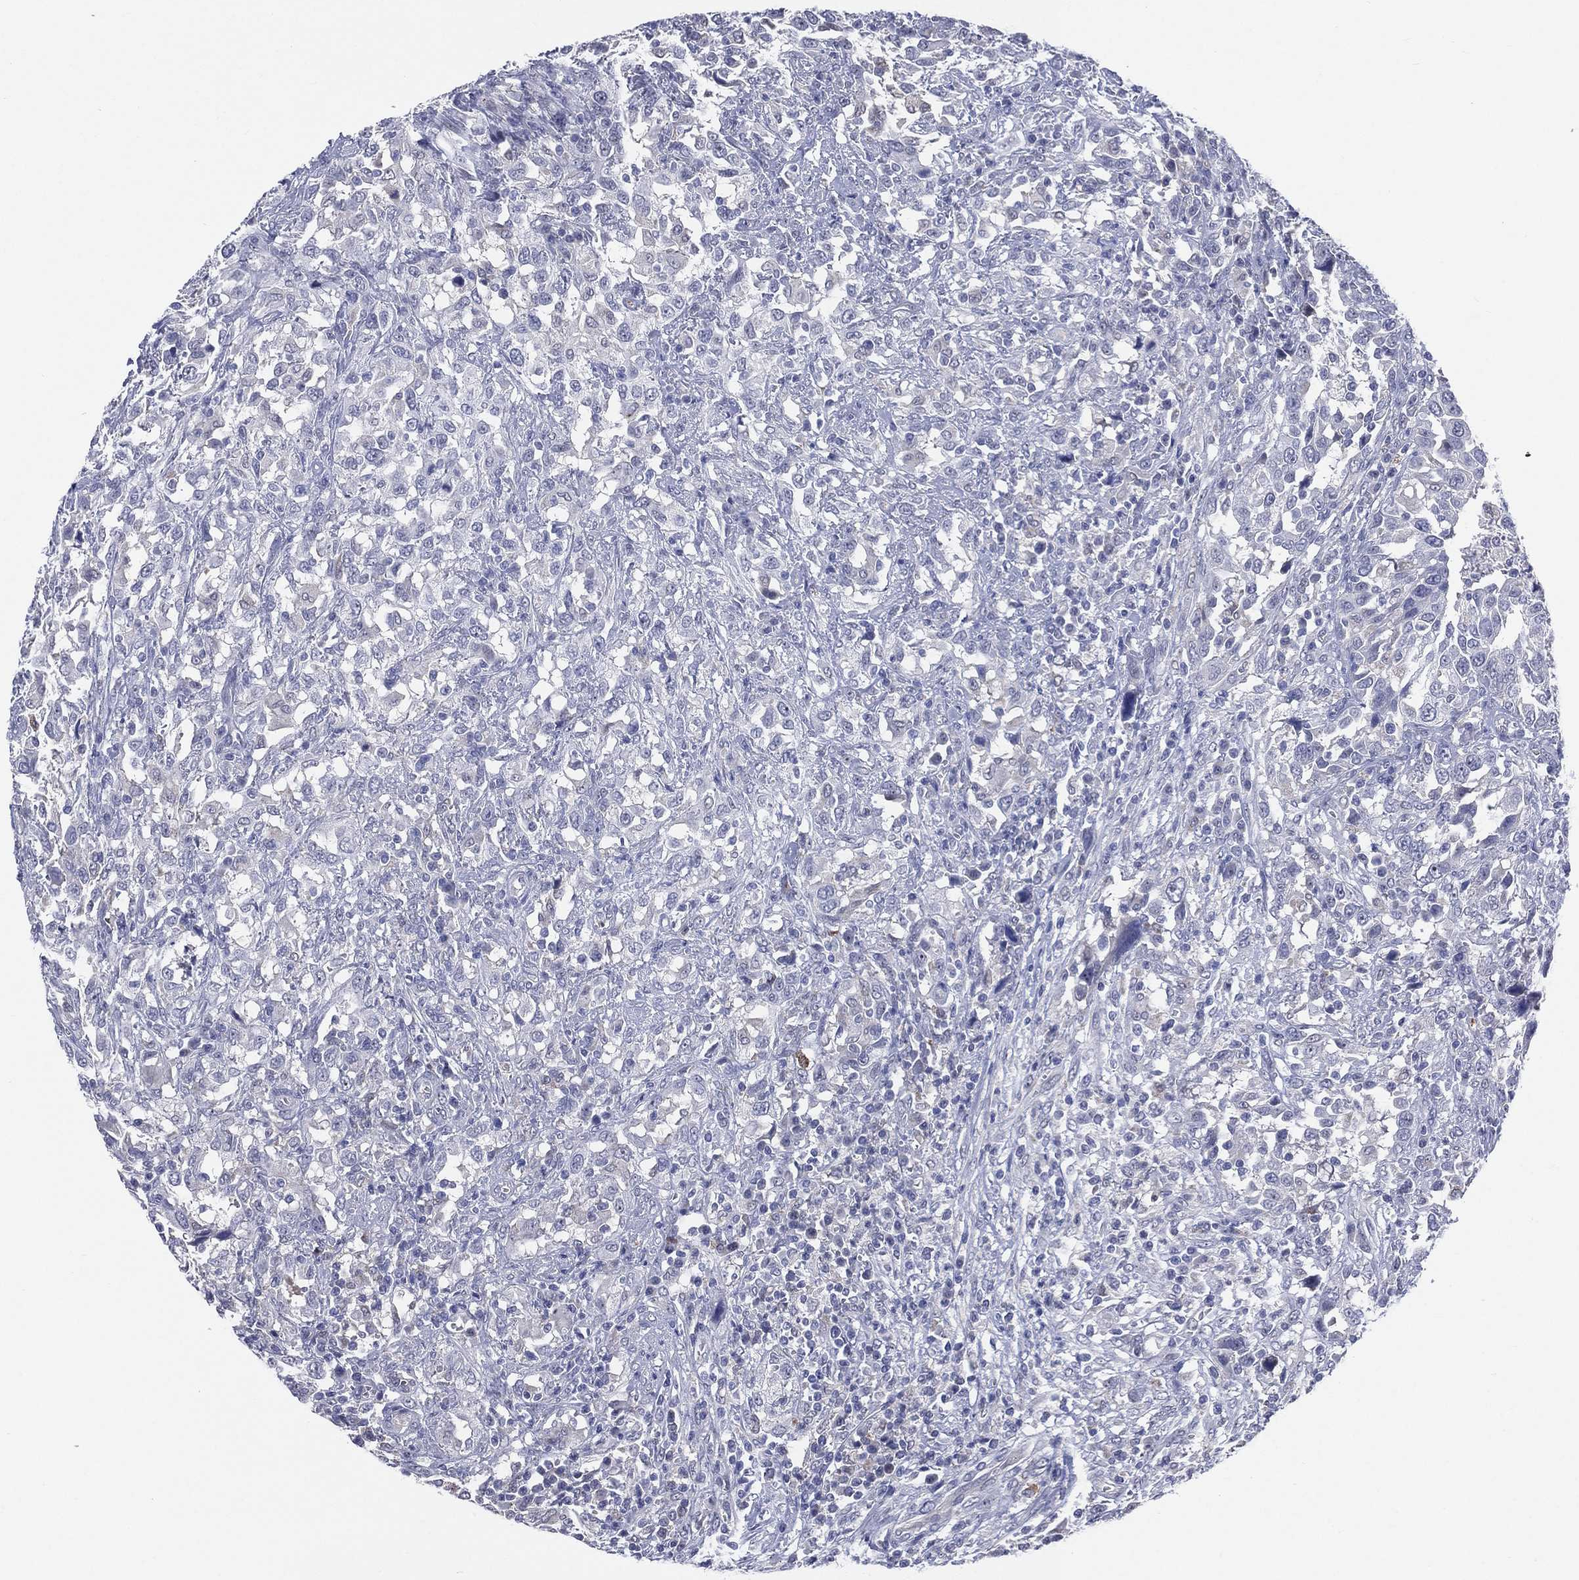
{"staining": {"intensity": "negative", "quantity": "none", "location": "none"}, "tissue": "urothelial cancer", "cell_type": "Tumor cells", "image_type": "cancer", "snomed": [{"axis": "morphology", "description": "Urothelial carcinoma, NOS"}, {"axis": "morphology", "description": "Urothelial carcinoma, High grade"}, {"axis": "topography", "description": "Urinary bladder"}], "caption": "Tumor cells are negative for protein expression in human transitional cell carcinoma.", "gene": "AKAP3", "patient": {"sex": "female", "age": 64}}